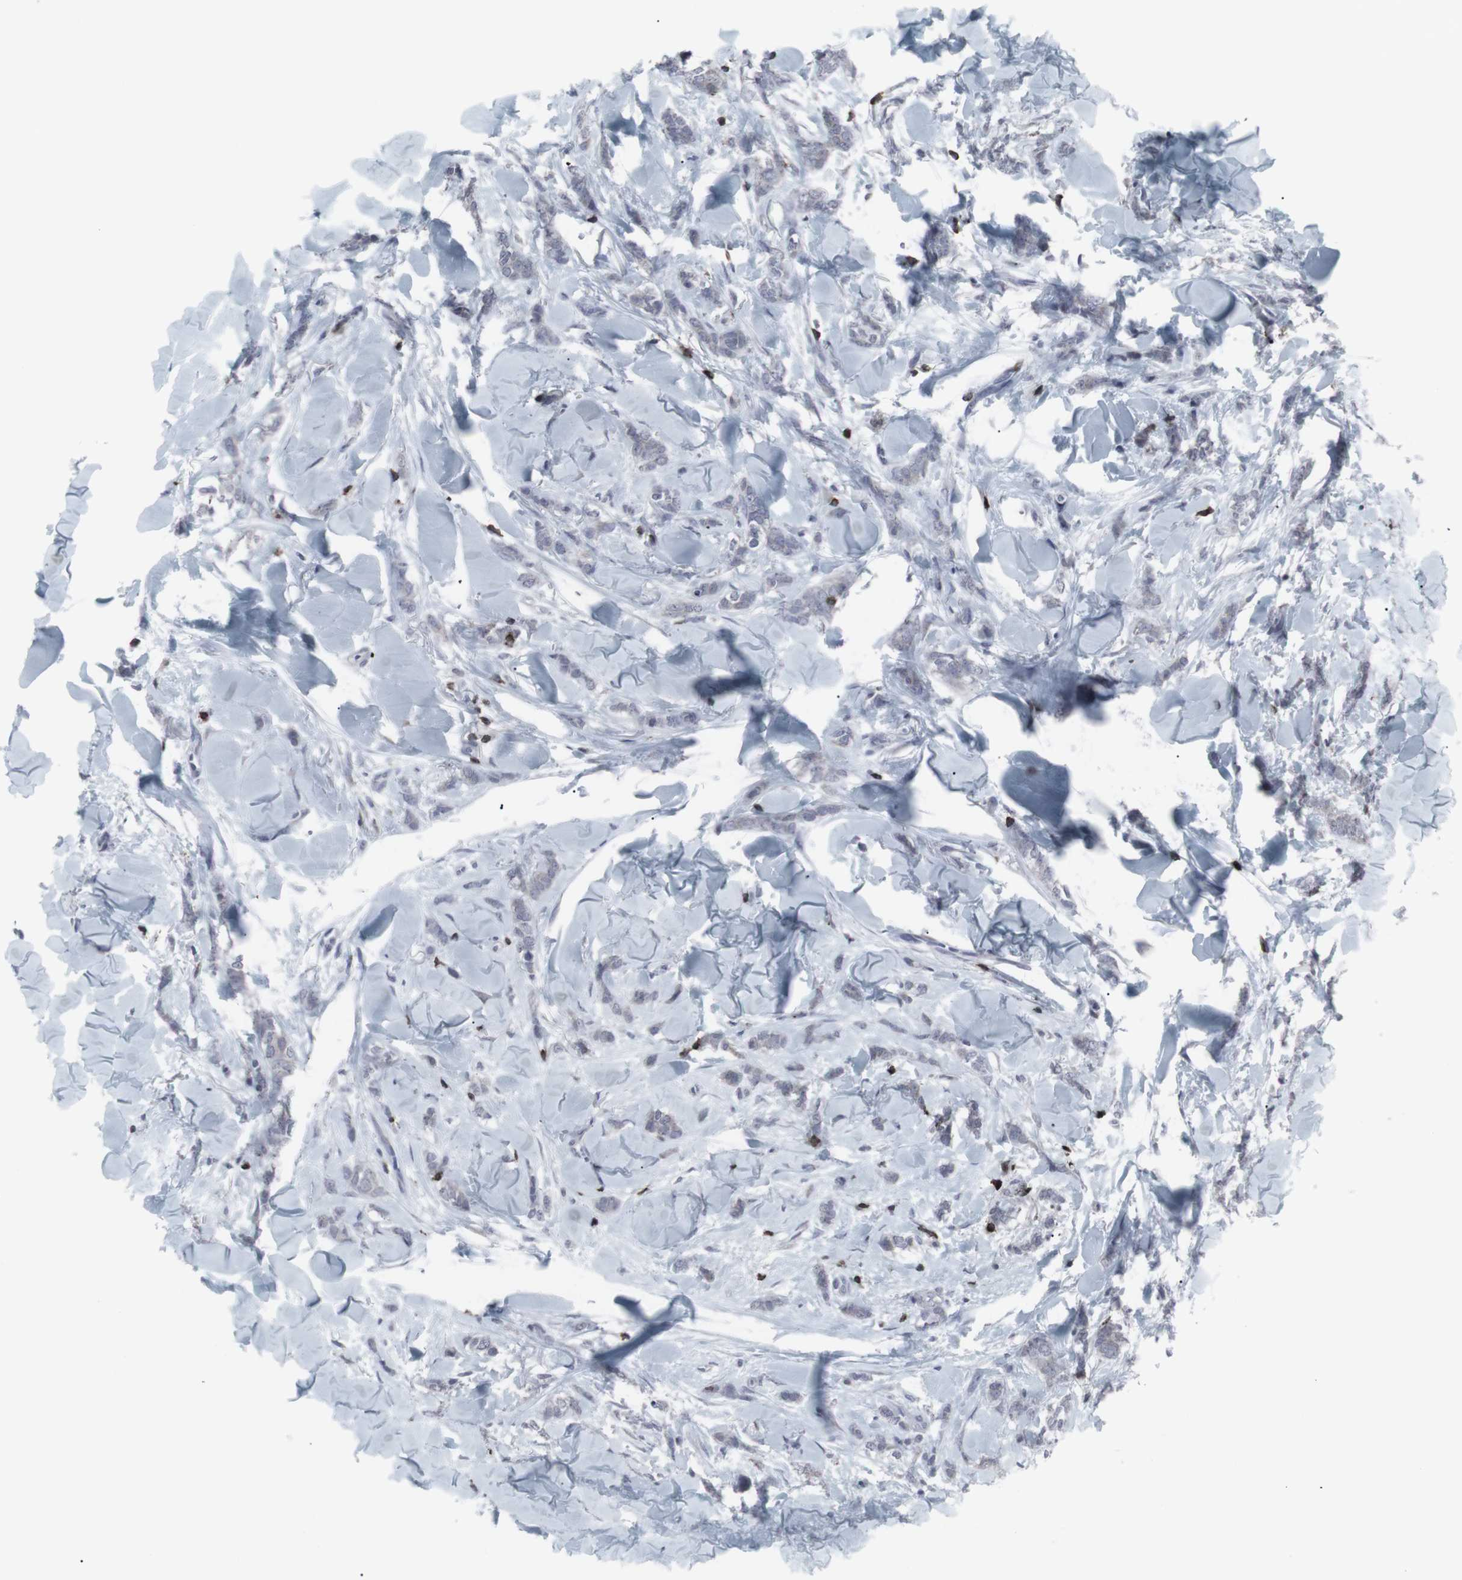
{"staining": {"intensity": "negative", "quantity": "none", "location": "none"}, "tissue": "breast cancer", "cell_type": "Tumor cells", "image_type": "cancer", "snomed": [{"axis": "morphology", "description": "Lobular carcinoma"}, {"axis": "topography", "description": "Skin"}, {"axis": "topography", "description": "Breast"}], "caption": "Immunohistochemistry image of neoplastic tissue: breast cancer (lobular carcinoma) stained with DAB exhibits no significant protein expression in tumor cells. The staining was performed using DAB (3,3'-diaminobenzidine) to visualize the protein expression in brown, while the nuclei were stained in blue with hematoxylin (Magnification: 20x).", "gene": "APOBEC2", "patient": {"sex": "female", "age": 46}}